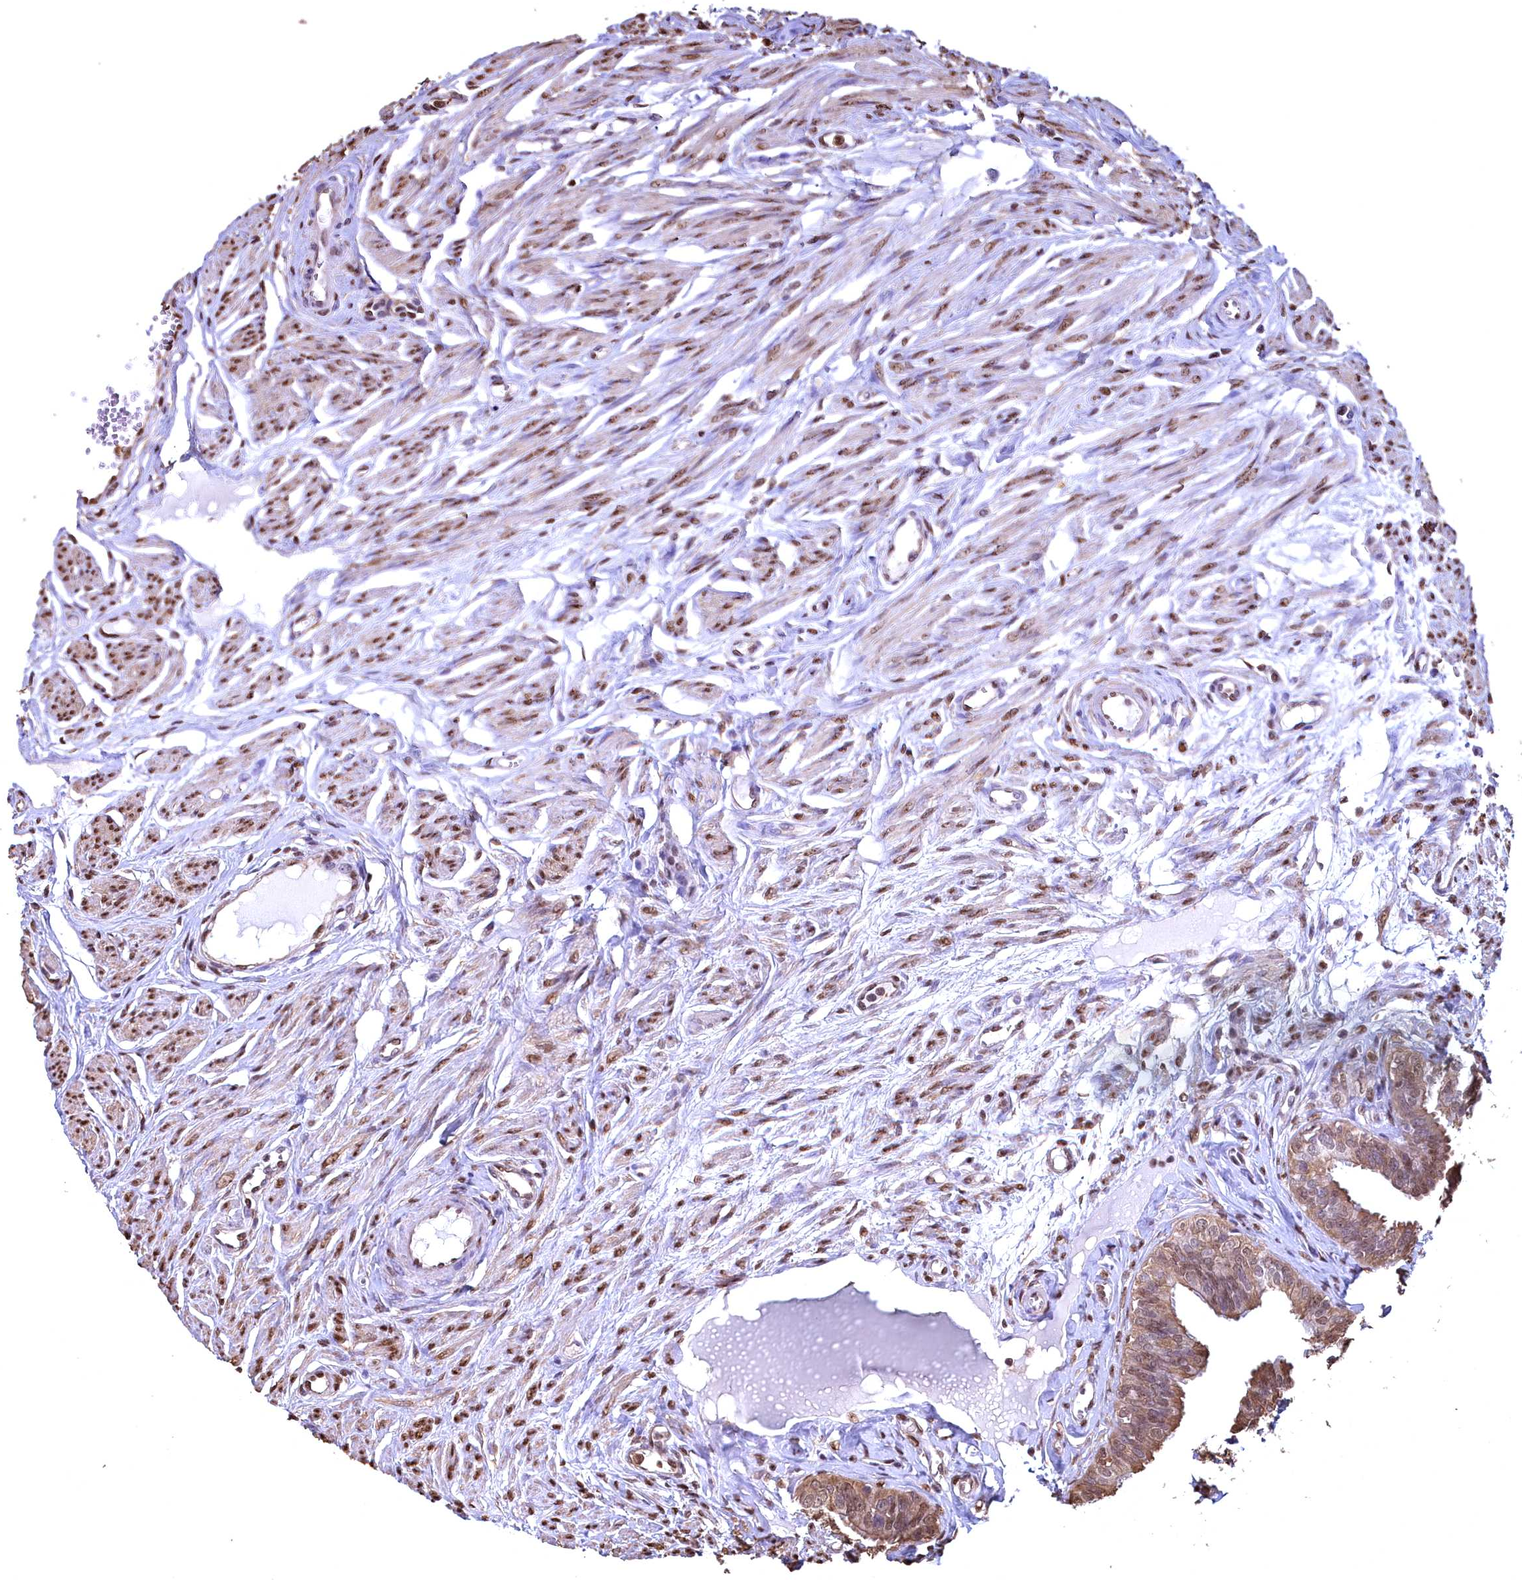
{"staining": {"intensity": "moderate", "quantity": ">75%", "location": "cytoplasmic/membranous,nuclear"}, "tissue": "fallopian tube", "cell_type": "Glandular cells", "image_type": "normal", "snomed": [{"axis": "morphology", "description": "Normal tissue, NOS"}, {"axis": "morphology", "description": "Carcinoma, NOS"}, {"axis": "topography", "description": "Fallopian tube"}, {"axis": "topography", "description": "Ovary"}], "caption": "Protein expression analysis of normal fallopian tube reveals moderate cytoplasmic/membranous,nuclear staining in approximately >75% of glandular cells. The protein is stained brown, and the nuclei are stained in blue (DAB (3,3'-diaminobenzidine) IHC with brightfield microscopy, high magnification).", "gene": "GAPDH", "patient": {"sex": "female", "age": 59}}